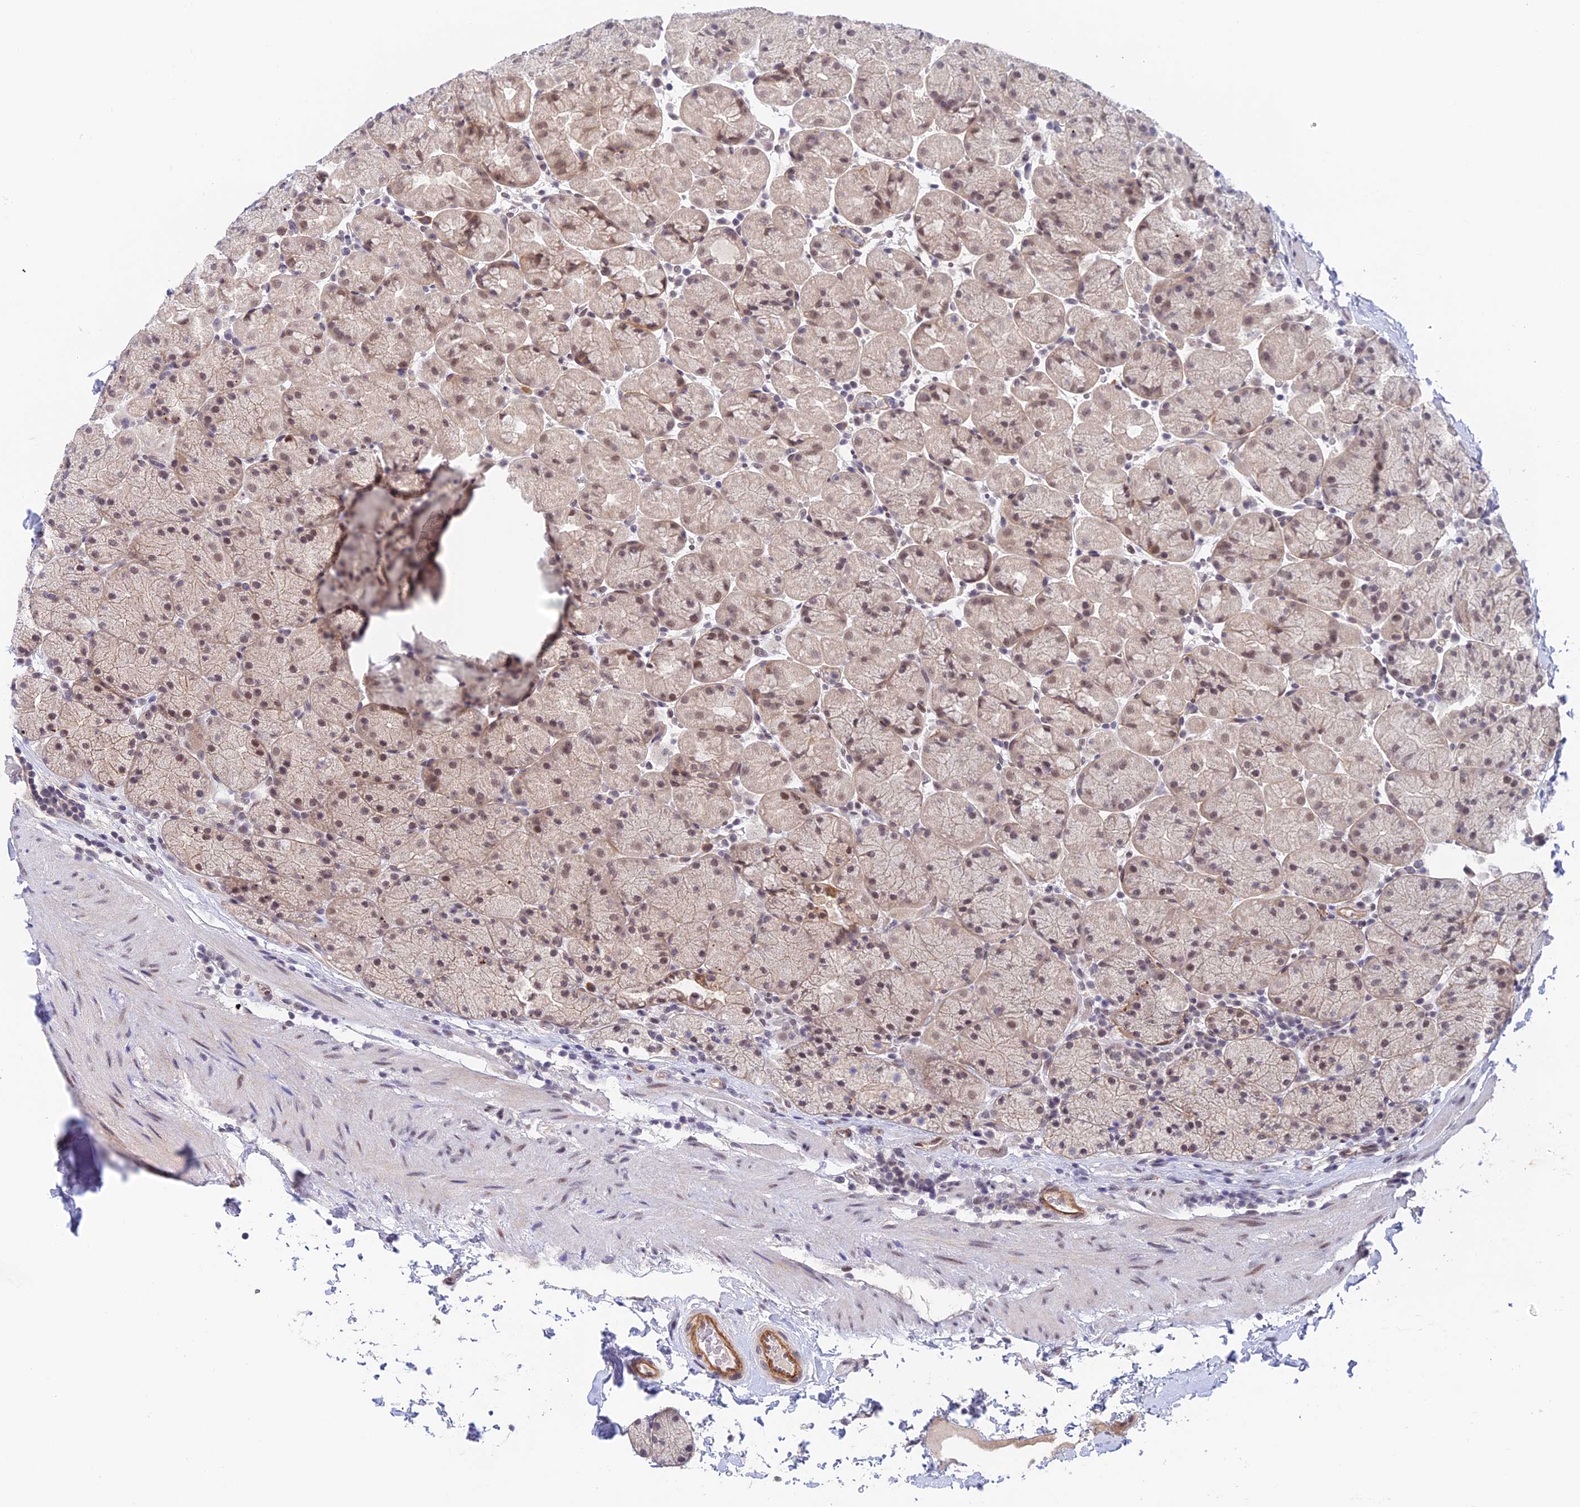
{"staining": {"intensity": "moderate", "quantity": "25%-75%", "location": "cytoplasmic/membranous,nuclear"}, "tissue": "stomach", "cell_type": "Glandular cells", "image_type": "normal", "snomed": [{"axis": "morphology", "description": "Normal tissue, NOS"}, {"axis": "topography", "description": "Stomach, upper"}, {"axis": "topography", "description": "Stomach, lower"}], "caption": "Stomach stained with immunohistochemistry exhibits moderate cytoplasmic/membranous,nuclear expression in about 25%-75% of glandular cells.", "gene": "NSMCE1", "patient": {"sex": "male", "age": 67}}